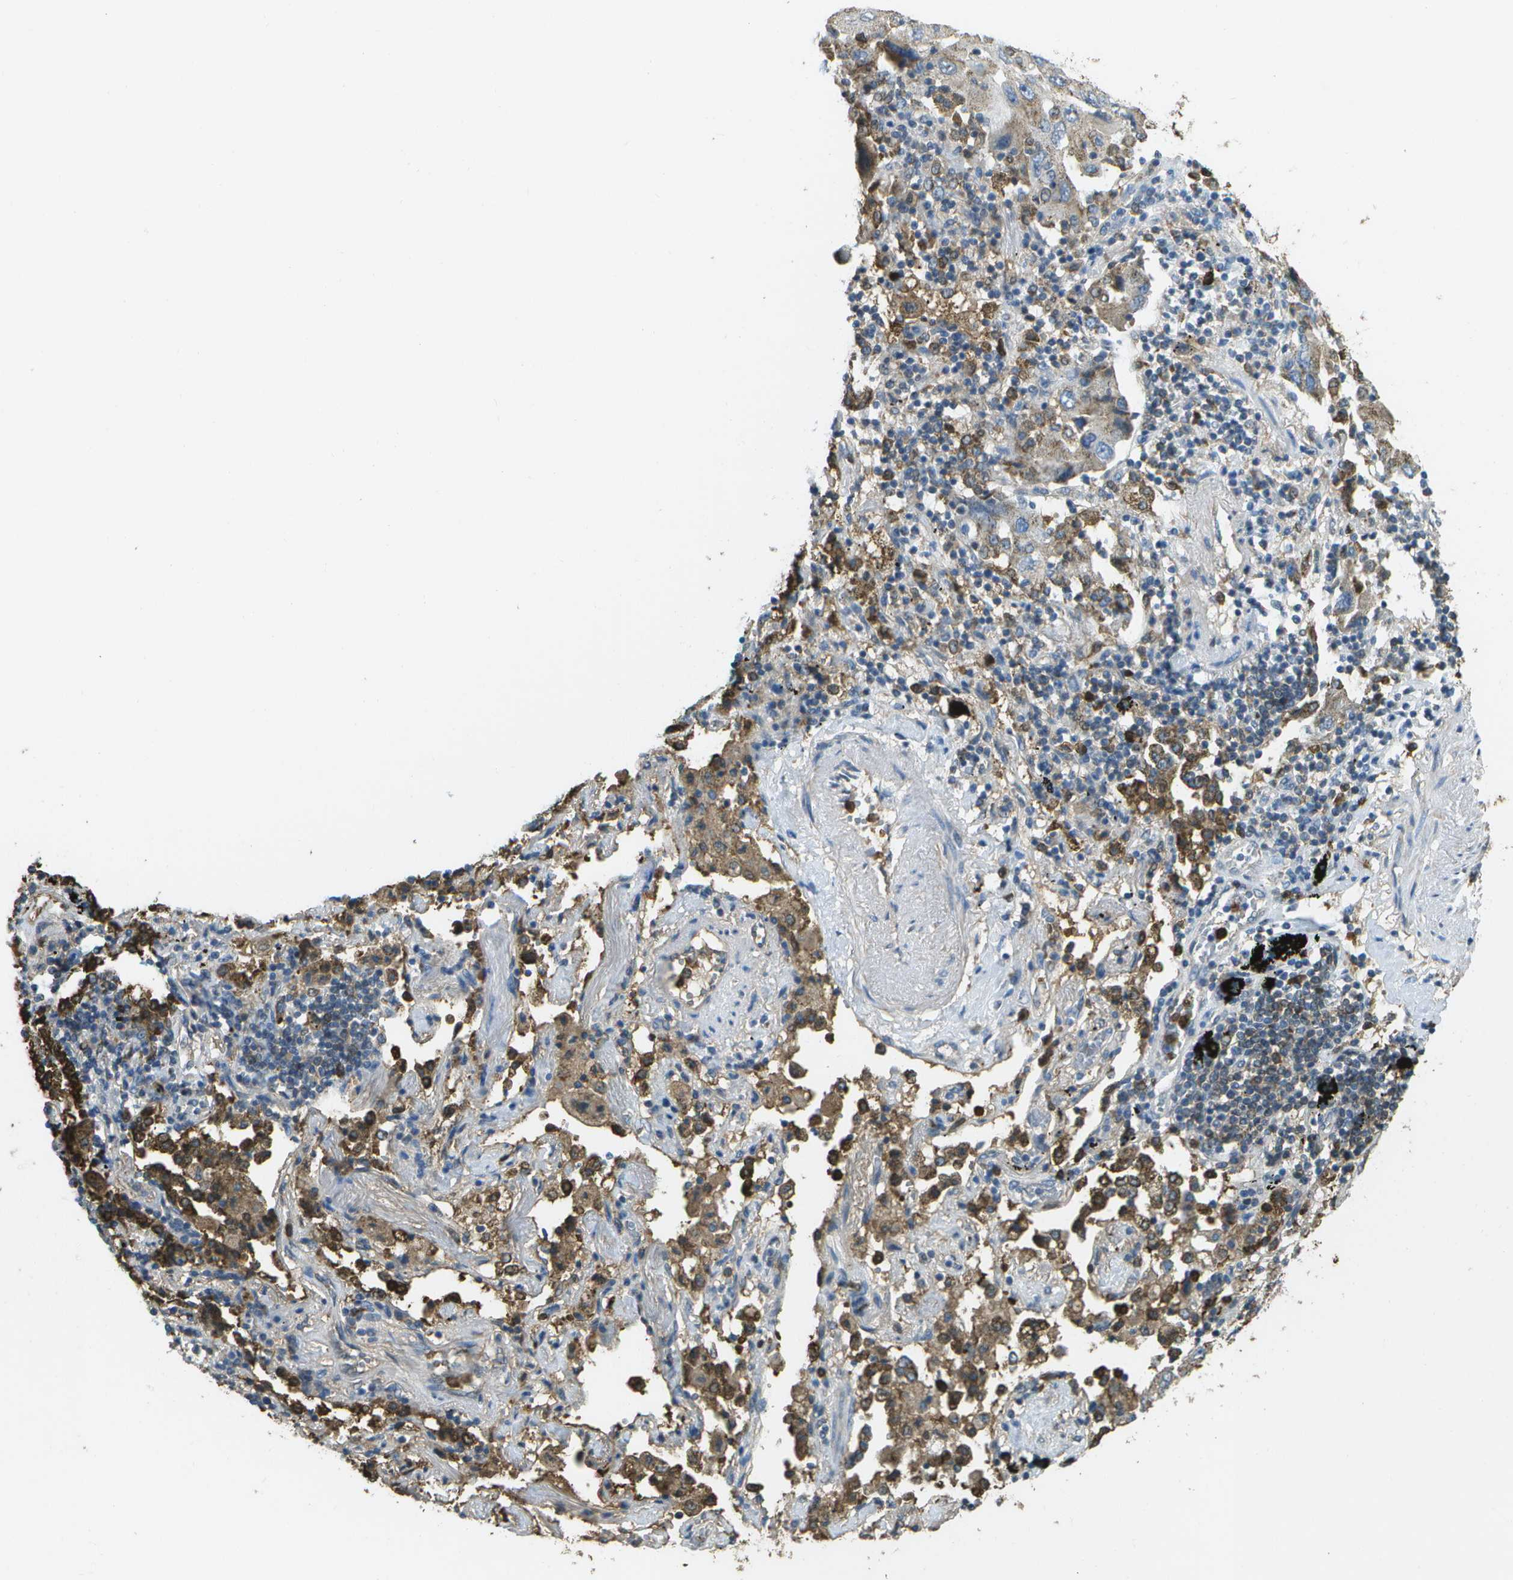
{"staining": {"intensity": "moderate", "quantity": ">75%", "location": "cytoplasmic/membranous"}, "tissue": "lung cancer", "cell_type": "Tumor cells", "image_type": "cancer", "snomed": [{"axis": "morphology", "description": "Adenocarcinoma, NOS"}, {"axis": "topography", "description": "Lung"}], "caption": "About >75% of tumor cells in human lung cancer show moderate cytoplasmic/membranous protein positivity as visualized by brown immunohistochemical staining.", "gene": "CACHD1", "patient": {"sex": "female", "age": 65}}